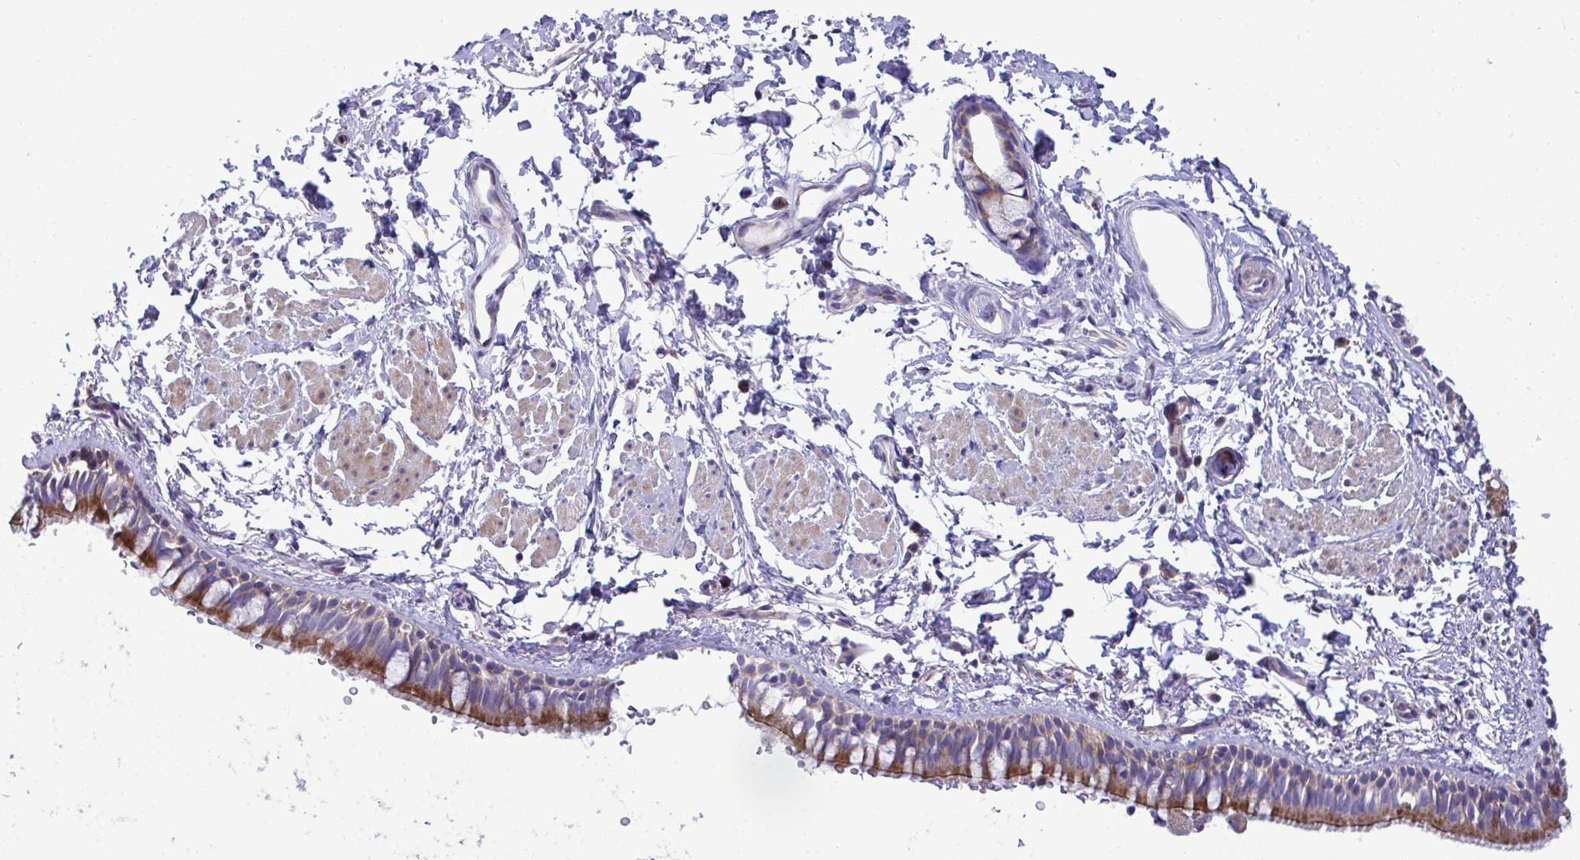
{"staining": {"intensity": "strong", "quantity": "25%-75%", "location": "cytoplasmic/membranous"}, "tissue": "bronchus", "cell_type": "Respiratory epithelial cells", "image_type": "normal", "snomed": [{"axis": "morphology", "description": "Normal tissue, NOS"}, {"axis": "topography", "description": "Lymph node"}, {"axis": "topography", "description": "Cartilage tissue"}, {"axis": "topography", "description": "Bronchus"}], "caption": "This micrograph shows benign bronchus stained with immunohistochemistry to label a protein in brown. The cytoplasmic/membranous of respiratory epithelial cells show strong positivity for the protein. Nuclei are counter-stained blue.", "gene": "MRPS16", "patient": {"sex": "female", "age": 70}}